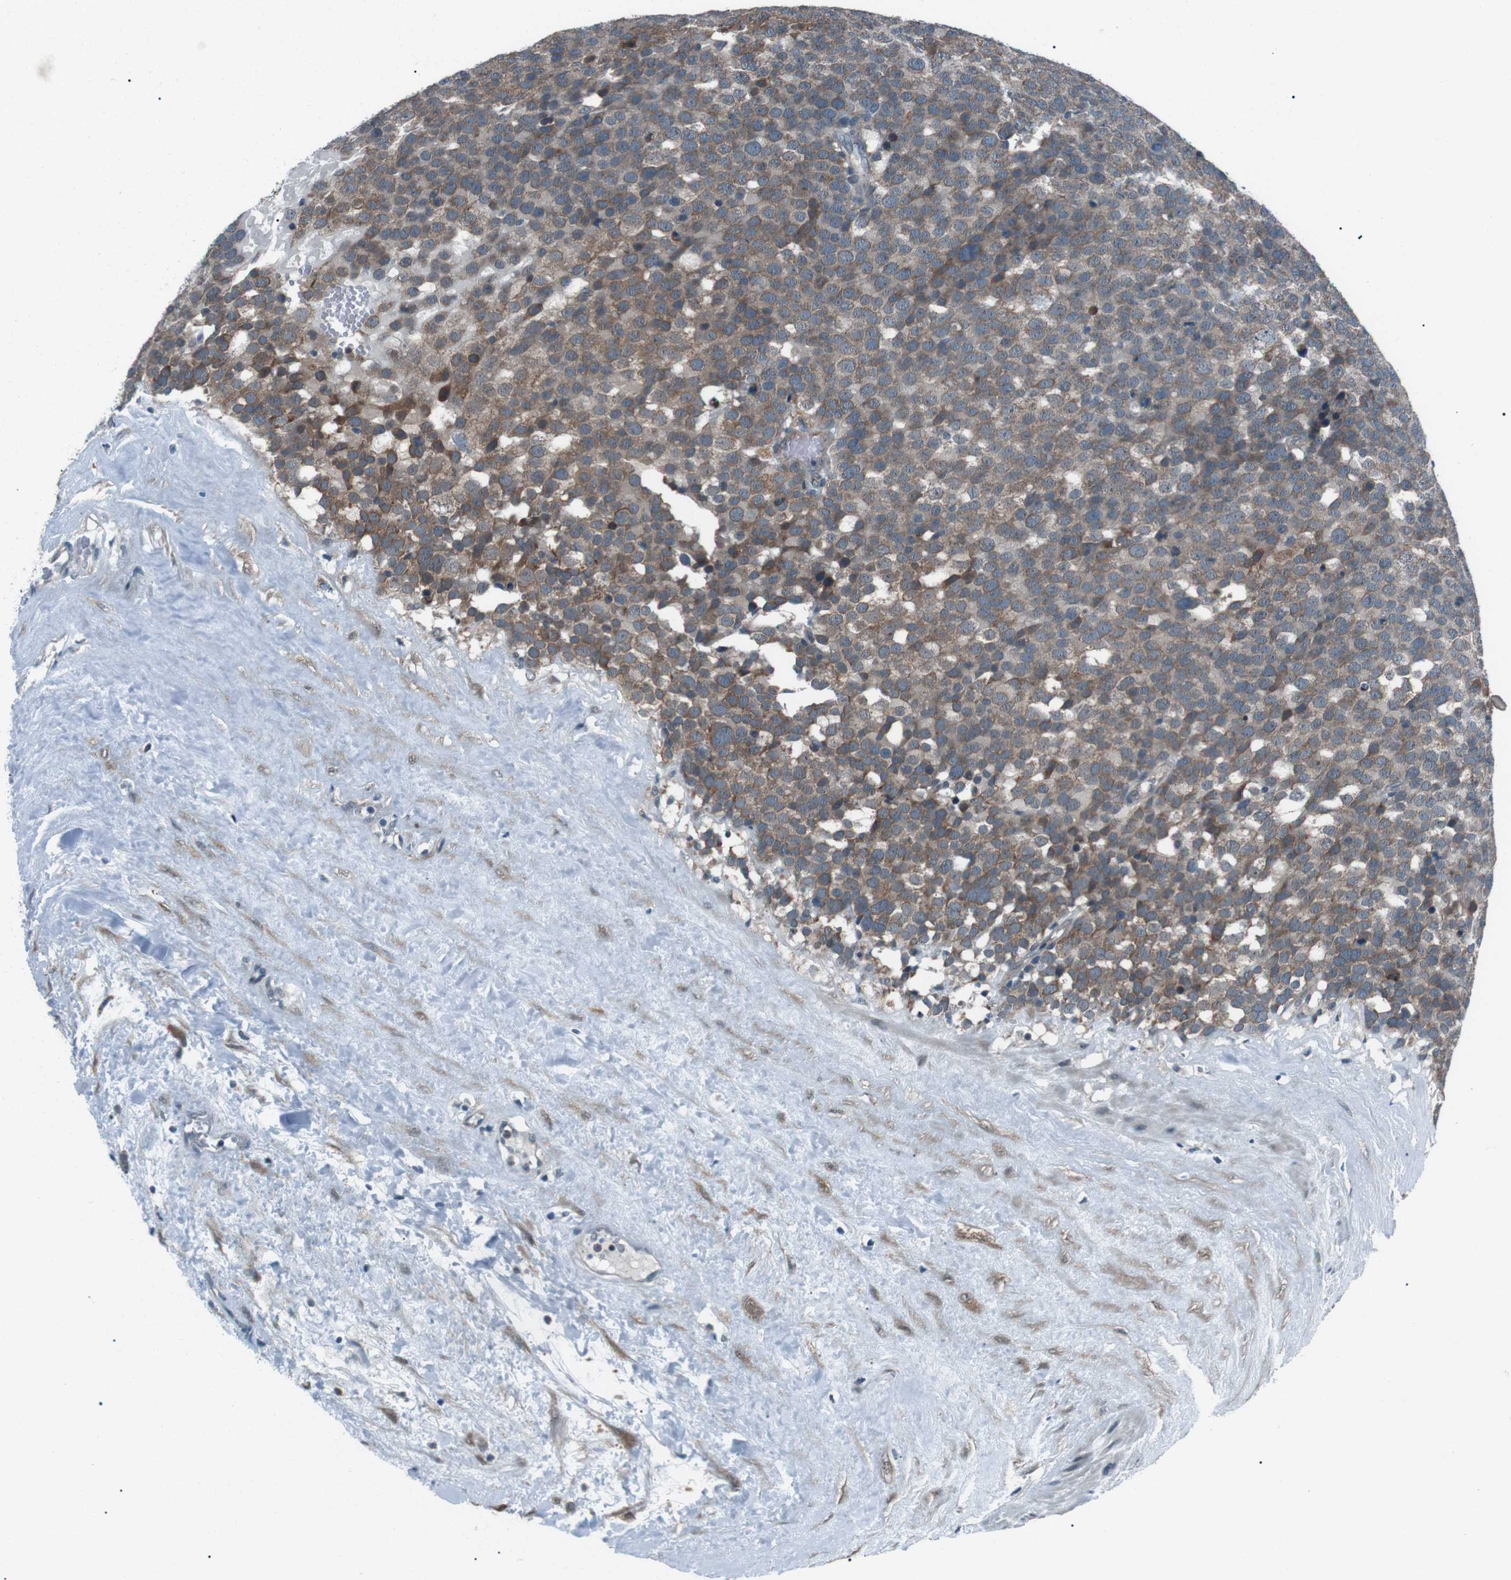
{"staining": {"intensity": "moderate", "quantity": ">75%", "location": "cytoplasmic/membranous"}, "tissue": "testis cancer", "cell_type": "Tumor cells", "image_type": "cancer", "snomed": [{"axis": "morphology", "description": "Seminoma, NOS"}, {"axis": "topography", "description": "Testis"}], "caption": "Testis cancer (seminoma) was stained to show a protein in brown. There is medium levels of moderate cytoplasmic/membranous positivity in about >75% of tumor cells. Nuclei are stained in blue.", "gene": "LRIG2", "patient": {"sex": "male", "age": 71}}